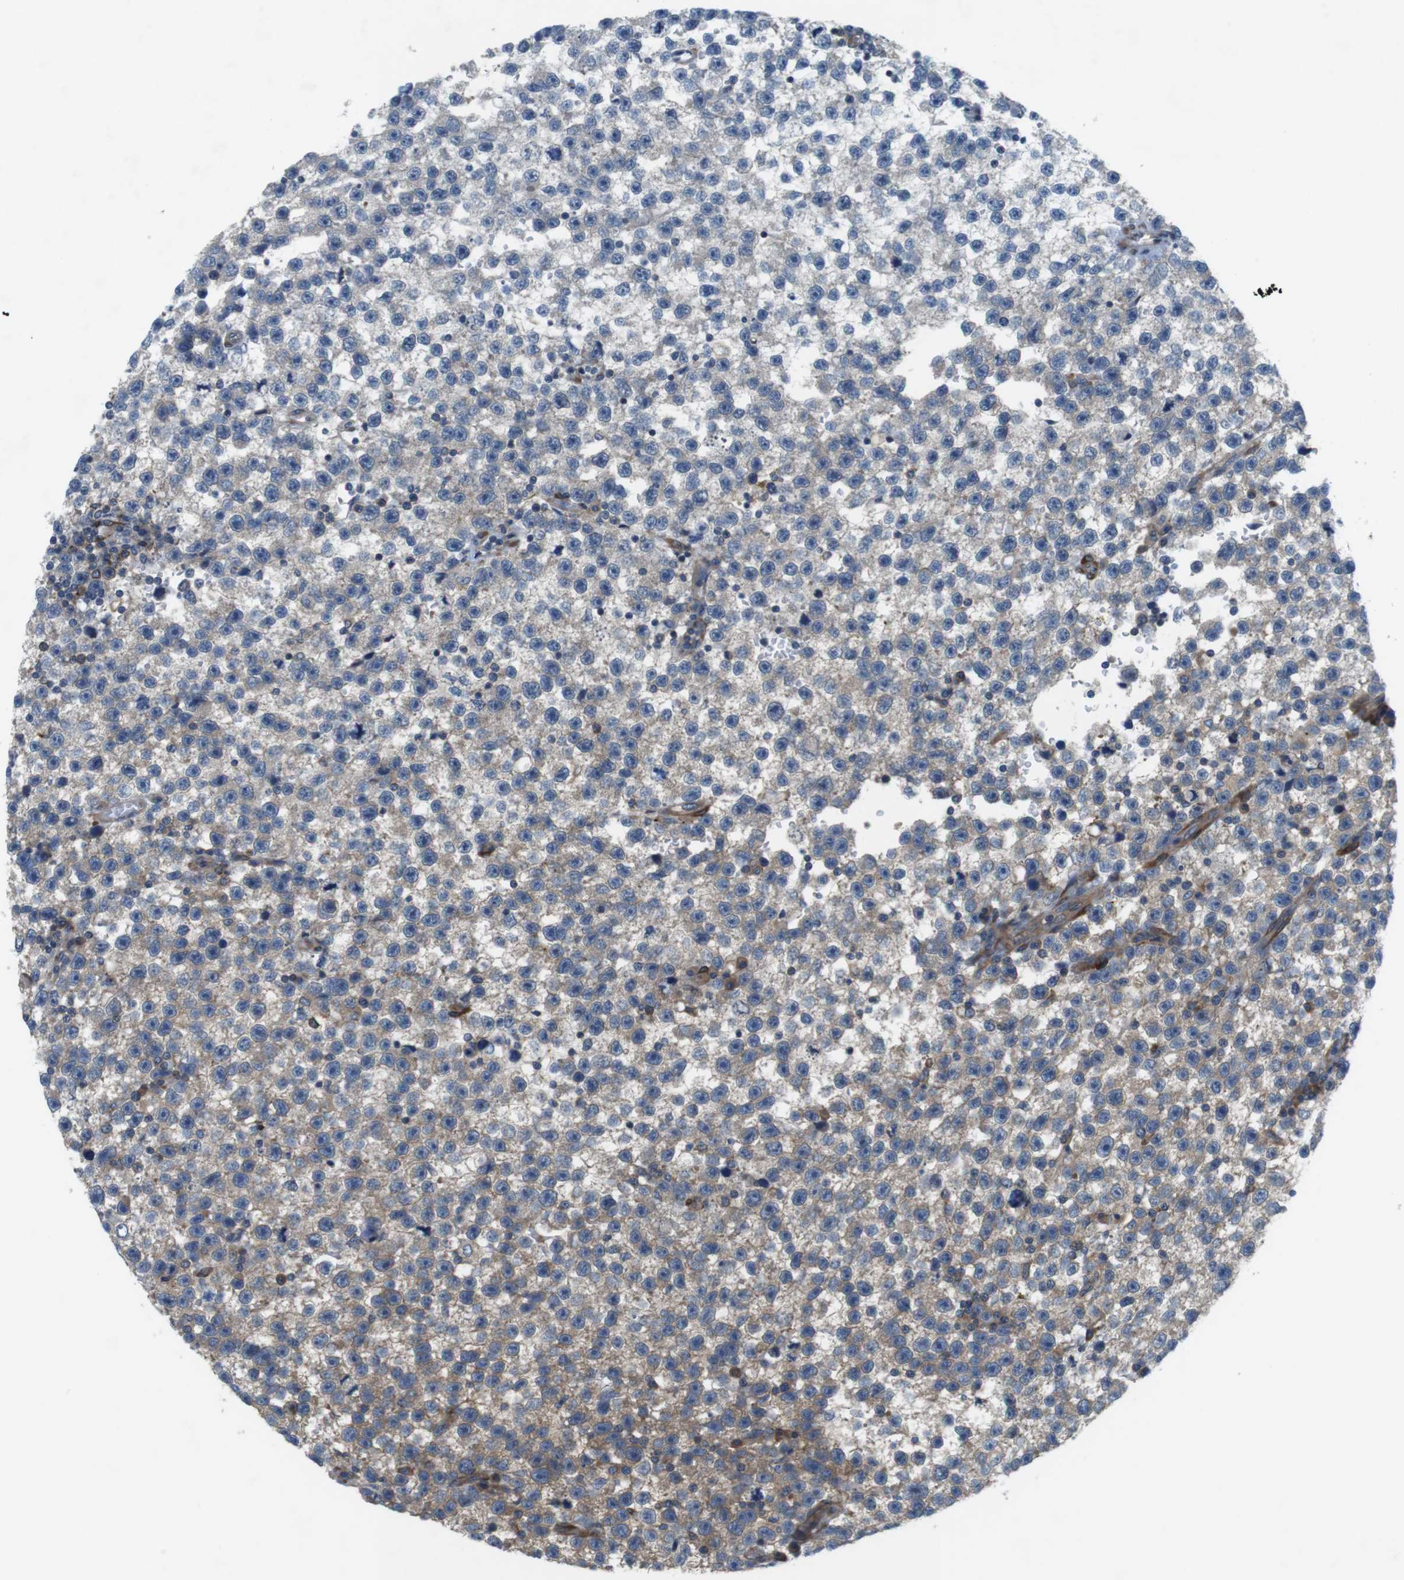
{"staining": {"intensity": "moderate", "quantity": "25%-75%", "location": "cytoplasmic/membranous"}, "tissue": "testis cancer", "cell_type": "Tumor cells", "image_type": "cancer", "snomed": [{"axis": "morphology", "description": "Seminoma, NOS"}, {"axis": "topography", "description": "Testis"}], "caption": "The immunohistochemical stain highlights moderate cytoplasmic/membranous positivity in tumor cells of seminoma (testis) tissue.", "gene": "DCLK1", "patient": {"sex": "male", "age": 33}}